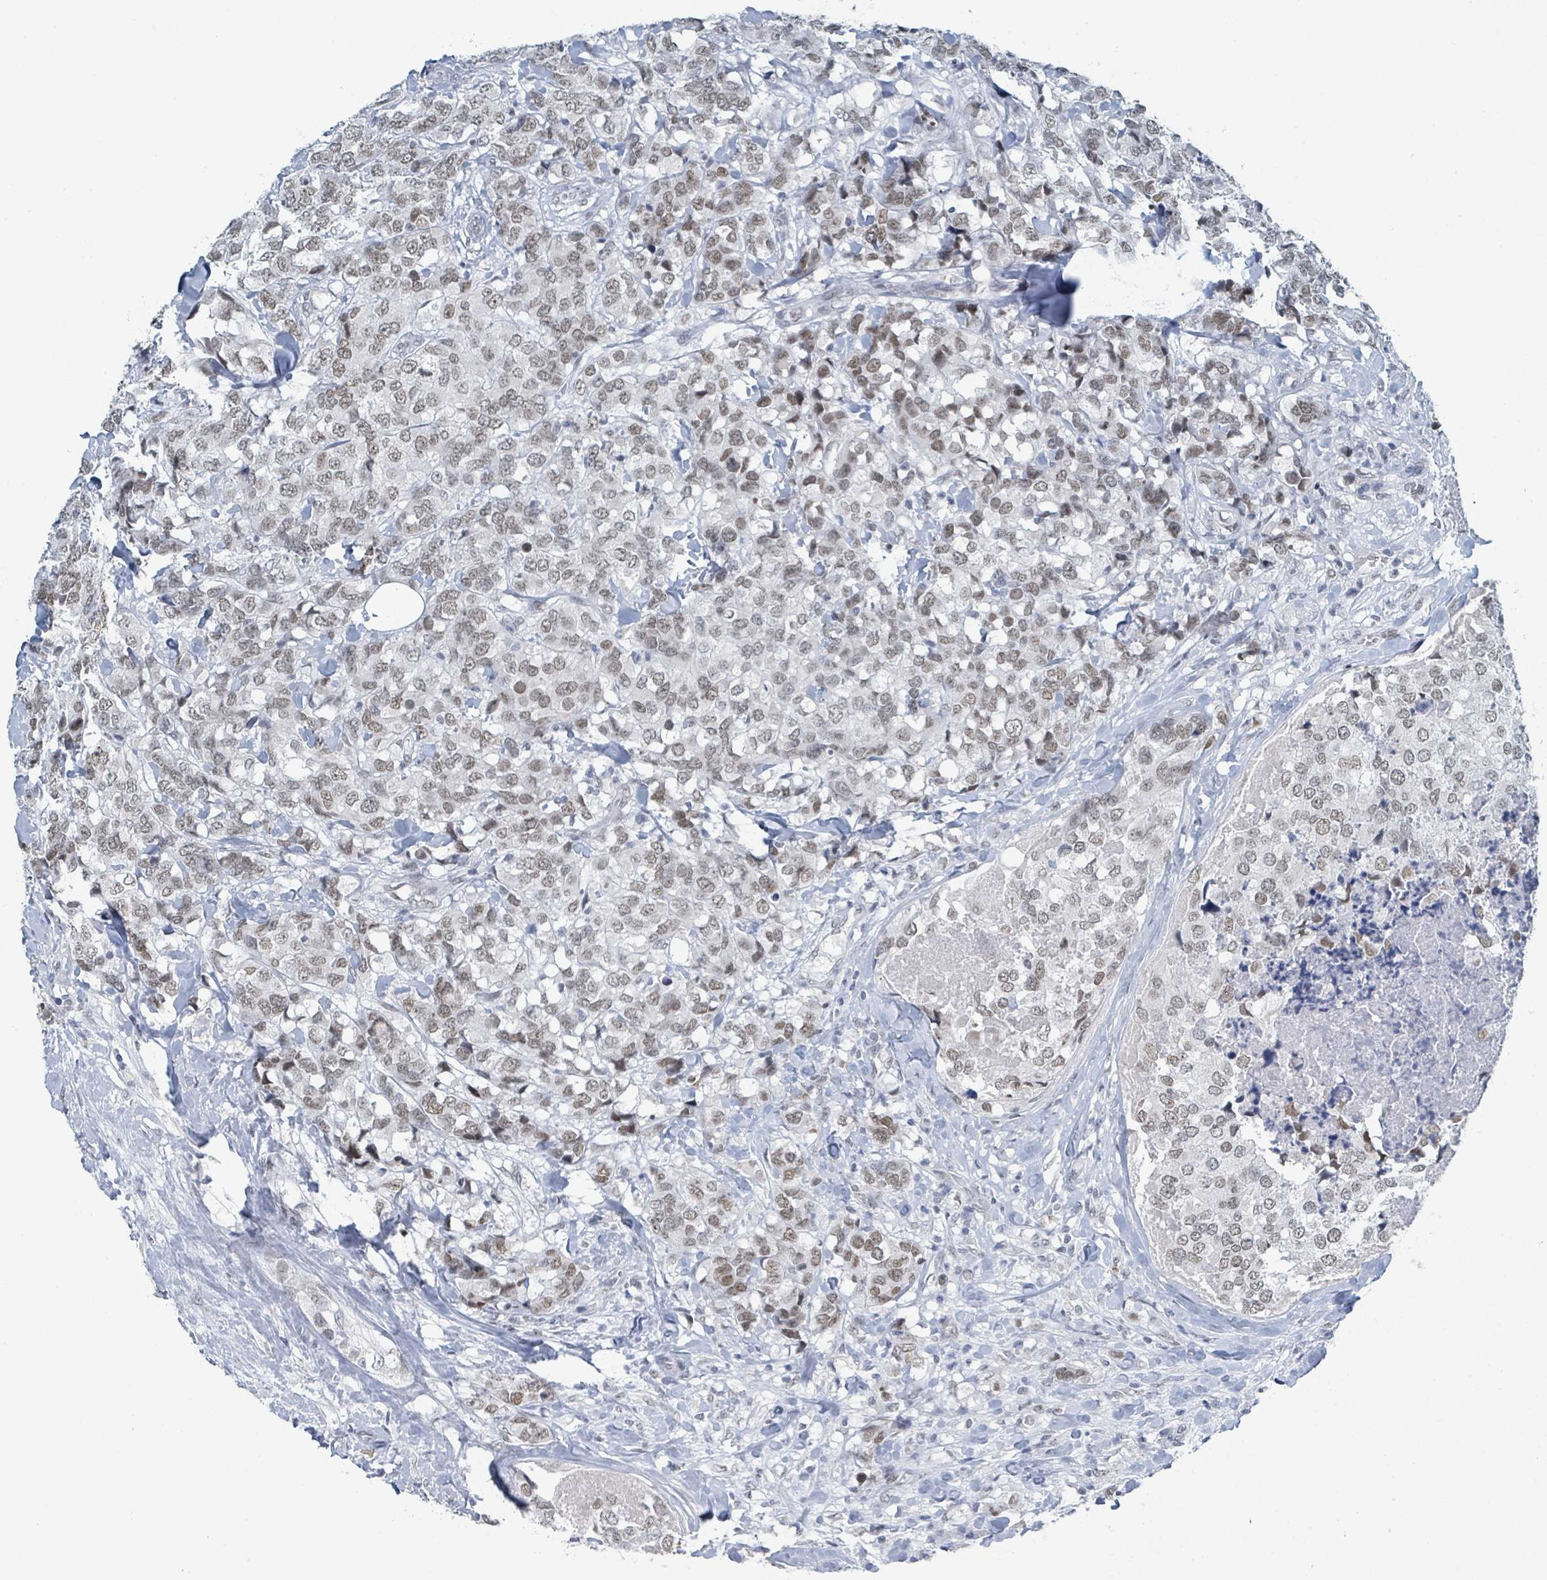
{"staining": {"intensity": "moderate", "quantity": "25%-75%", "location": "nuclear"}, "tissue": "breast cancer", "cell_type": "Tumor cells", "image_type": "cancer", "snomed": [{"axis": "morphology", "description": "Lobular carcinoma"}, {"axis": "topography", "description": "Breast"}], "caption": "This micrograph exhibits lobular carcinoma (breast) stained with immunohistochemistry (IHC) to label a protein in brown. The nuclear of tumor cells show moderate positivity for the protein. Nuclei are counter-stained blue.", "gene": "EHMT2", "patient": {"sex": "female", "age": 59}}